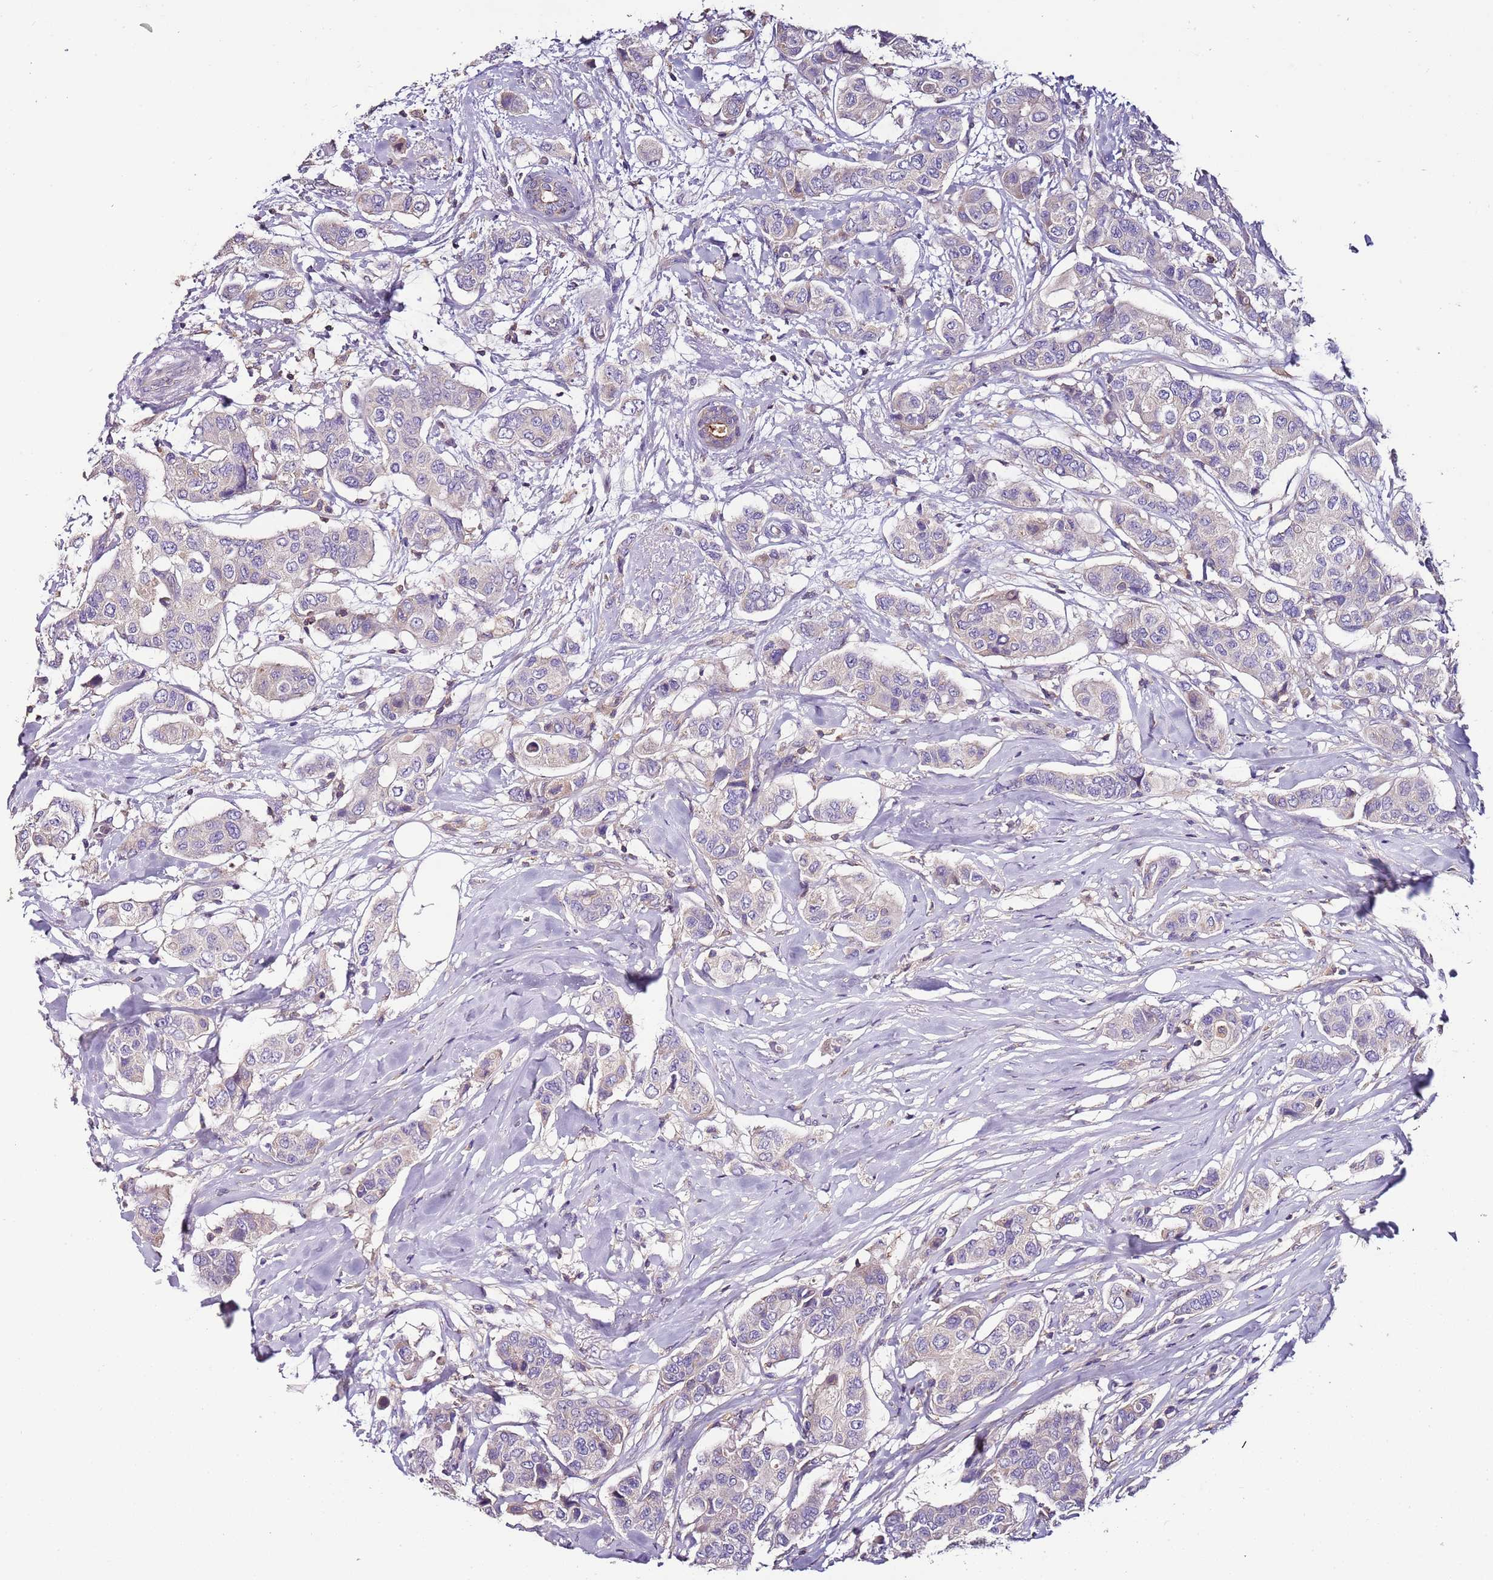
{"staining": {"intensity": "negative", "quantity": "none", "location": "none"}, "tissue": "breast cancer", "cell_type": "Tumor cells", "image_type": "cancer", "snomed": [{"axis": "morphology", "description": "Lobular carcinoma"}, {"axis": "topography", "description": "Breast"}], "caption": "Tumor cells are negative for protein expression in human breast cancer (lobular carcinoma).", "gene": "IGIP", "patient": {"sex": "female", "age": 51}}